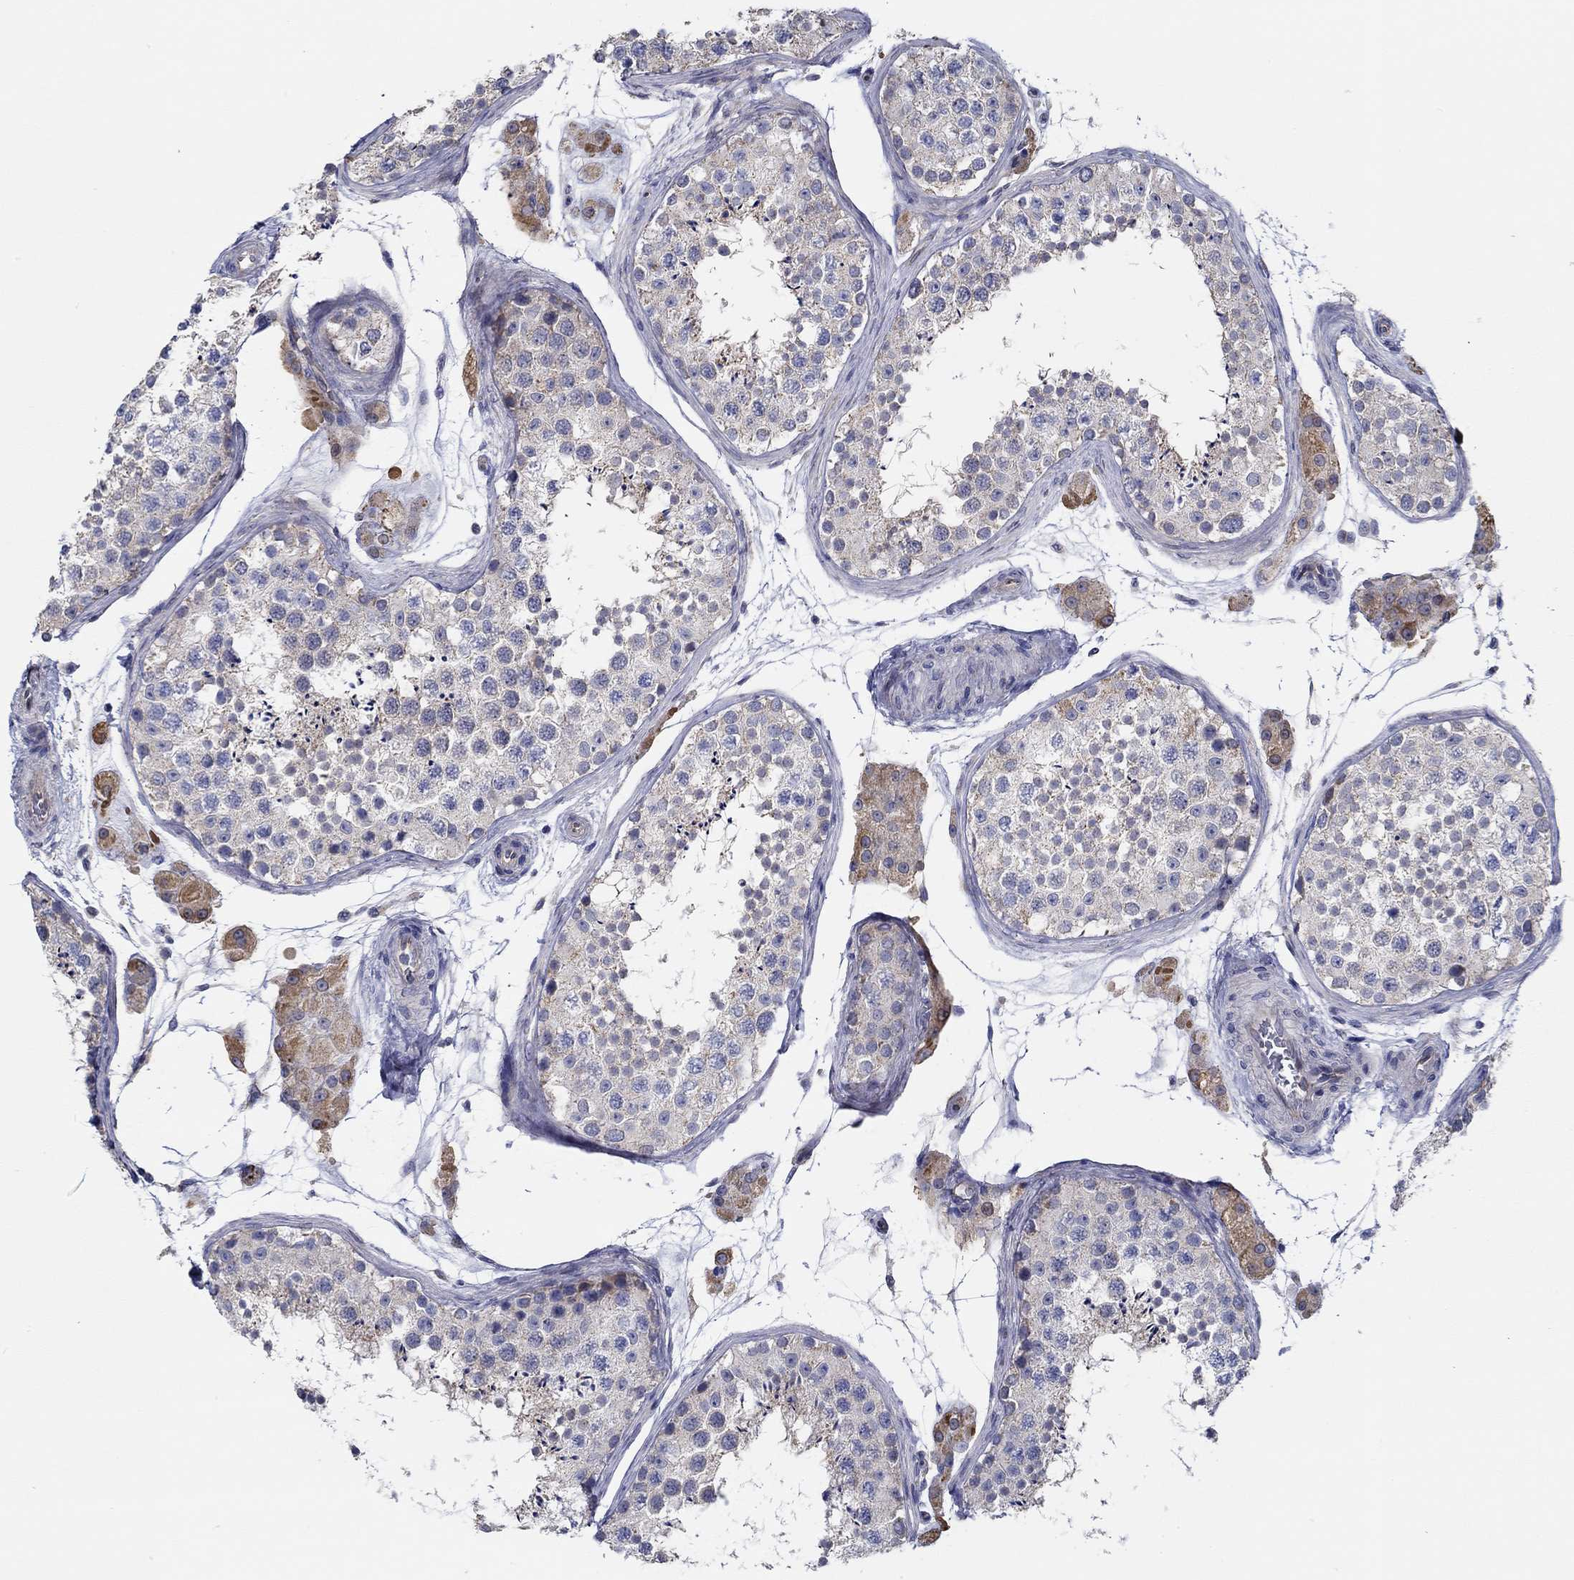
{"staining": {"intensity": "weak", "quantity": "<25%", "location": "cytoplasmic/membranous"}, "tissue": "testis", "cell_type": "Cells in seminiferous ducts", "image_type": "normal", "snomed": [{"axis": "morphology", "description": "Normal tissue, NOS"}, {"axis": "topography", "description": "Testis"}], "caption": "Cells in seminiferous ducts are negative for brown protein staining in normal testis. (DAB immunohistochemistry visualized using brightfield microscopy, high magnification).", "gene": "CFAP61", "patient": {"sex": "male", "age": 41}}